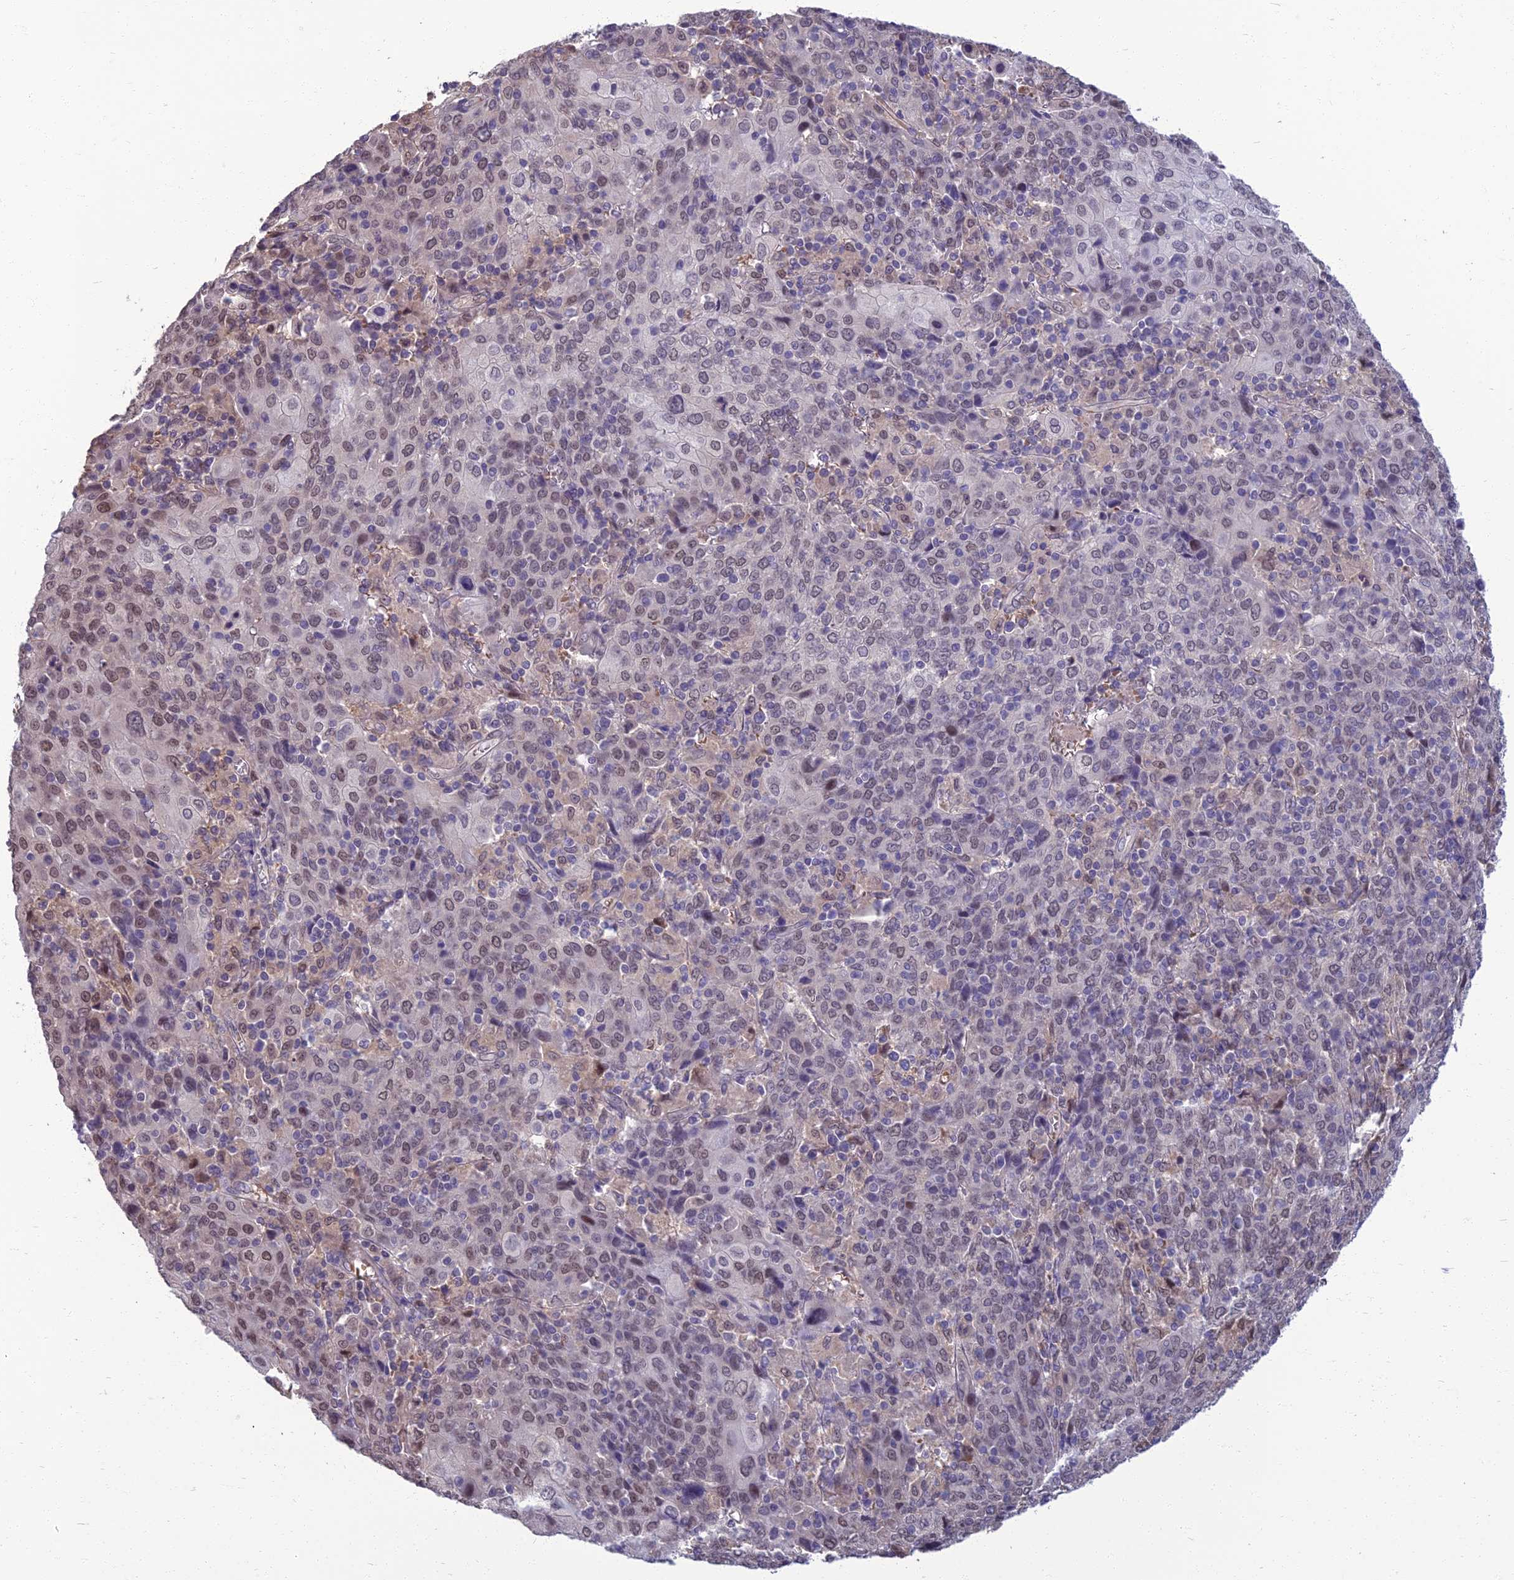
{"staining": {"intensity": "weak", "quantity": ">75%", "location": "nuclear"}, "tissue": "cervical cancer", "cell_type": "Tumor cells", "image_type": "cancer", "snomed": [{"axis": "morphology", "description": "Squamous cell carcinoma, NOS"}, {"axis": "topography", "description": "Cervix"}], "caption": "Human cervical squamous cell carcinoma stained for a protein (brown) reveals weak nuclear positive staining in approximately >75% of tumor cells.", "gene": "NR4A3", "patient": {"sex": "female", "age": 67}}